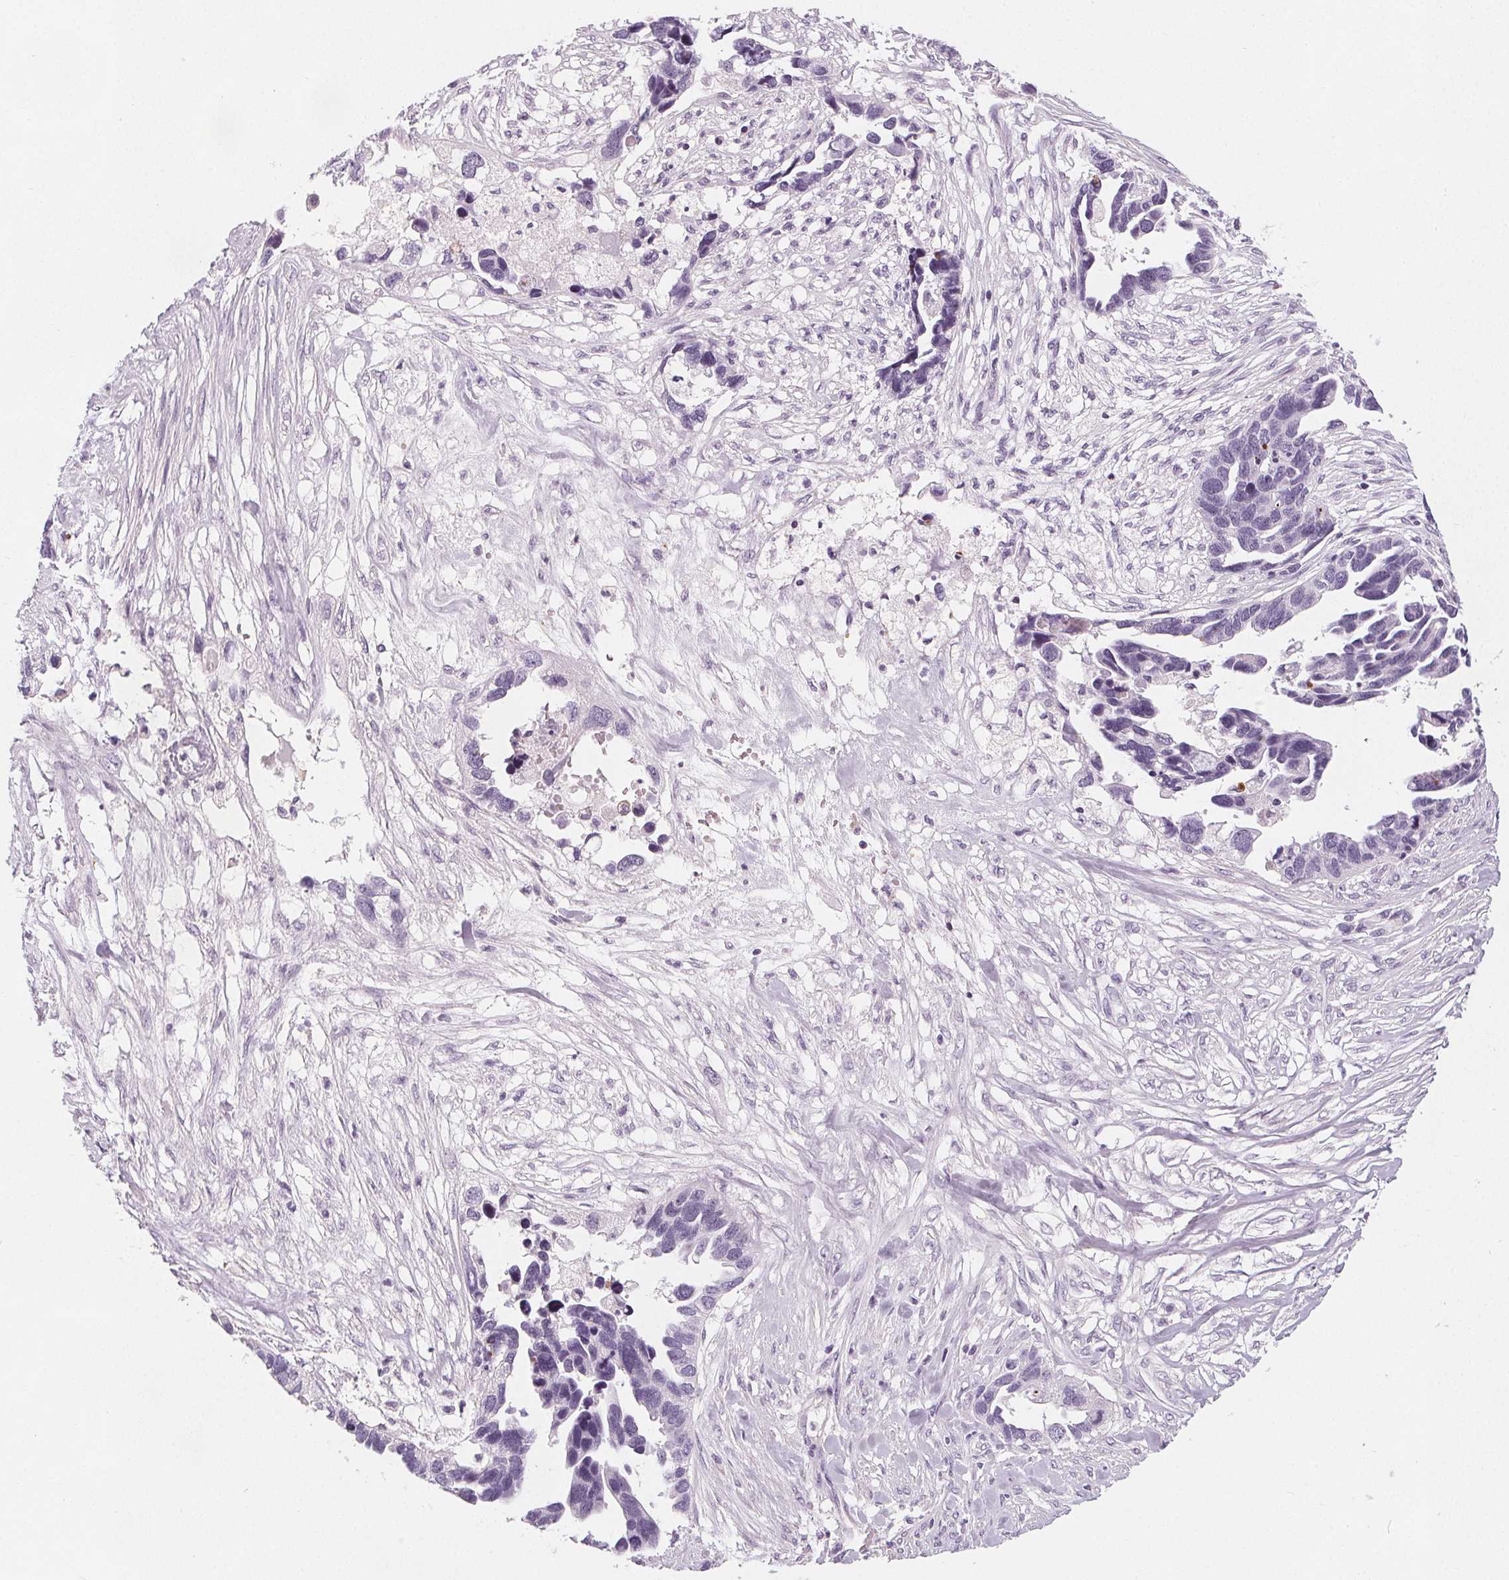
{"staining": {"intensity": "negative", "quantity": "none", "location": "none"}, "tissue": "ovarian cancer", "cell_type": "Tumor cells", "image_type": "cancer", "snomed": [{"axis": "morphology", "description": "Cystadenocarcinoma, serous, NOS"}, {"axis": "topography", "description": "Ovary"}], "caption": "Protein analysis of ovarian serous cystadenocarcinoma reveals no significant staining in tumor cells.", "gene": "SLC5A12", "patient": {"sex": "female", "age": 54}}